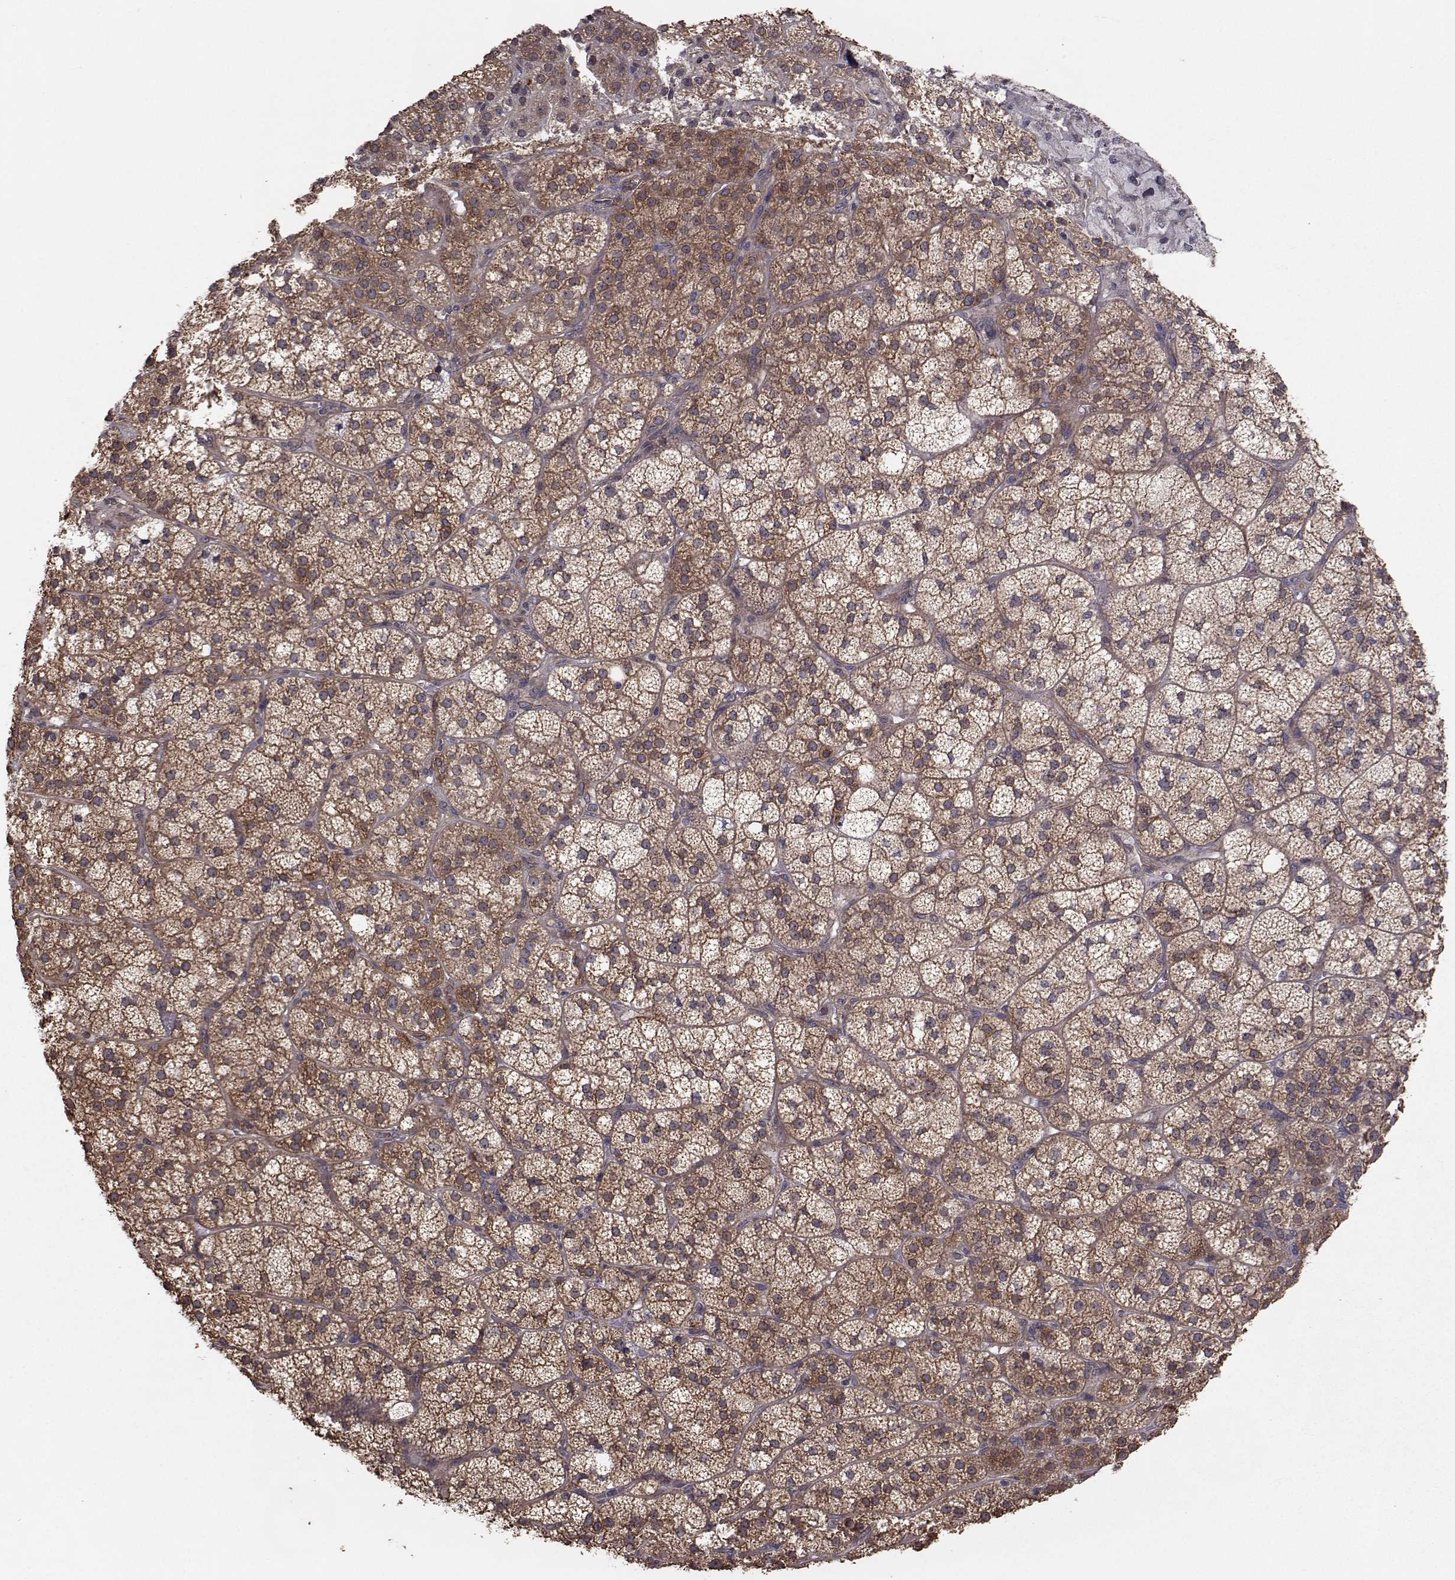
{"staining": {"intensity": "strong", "quantity": "<25%", "location": "cytoplasmic/membranous"}, "tissue": "adrenal gland", "cell_type": "Glandular cells", "image_type": "normal", "snomed": [{"axis": "morphology", "description": "Normal tissue, NOS"}, {"axis": "topography", "description": "Adrenal gland"}], "caption": "The immunohistochemical stain shows strong cytoplasmic/membranous positivity in glandular cells of benign adrenal gland.", "gene": "TRIP10", "patient": {"sex": "female", "age": 60}}